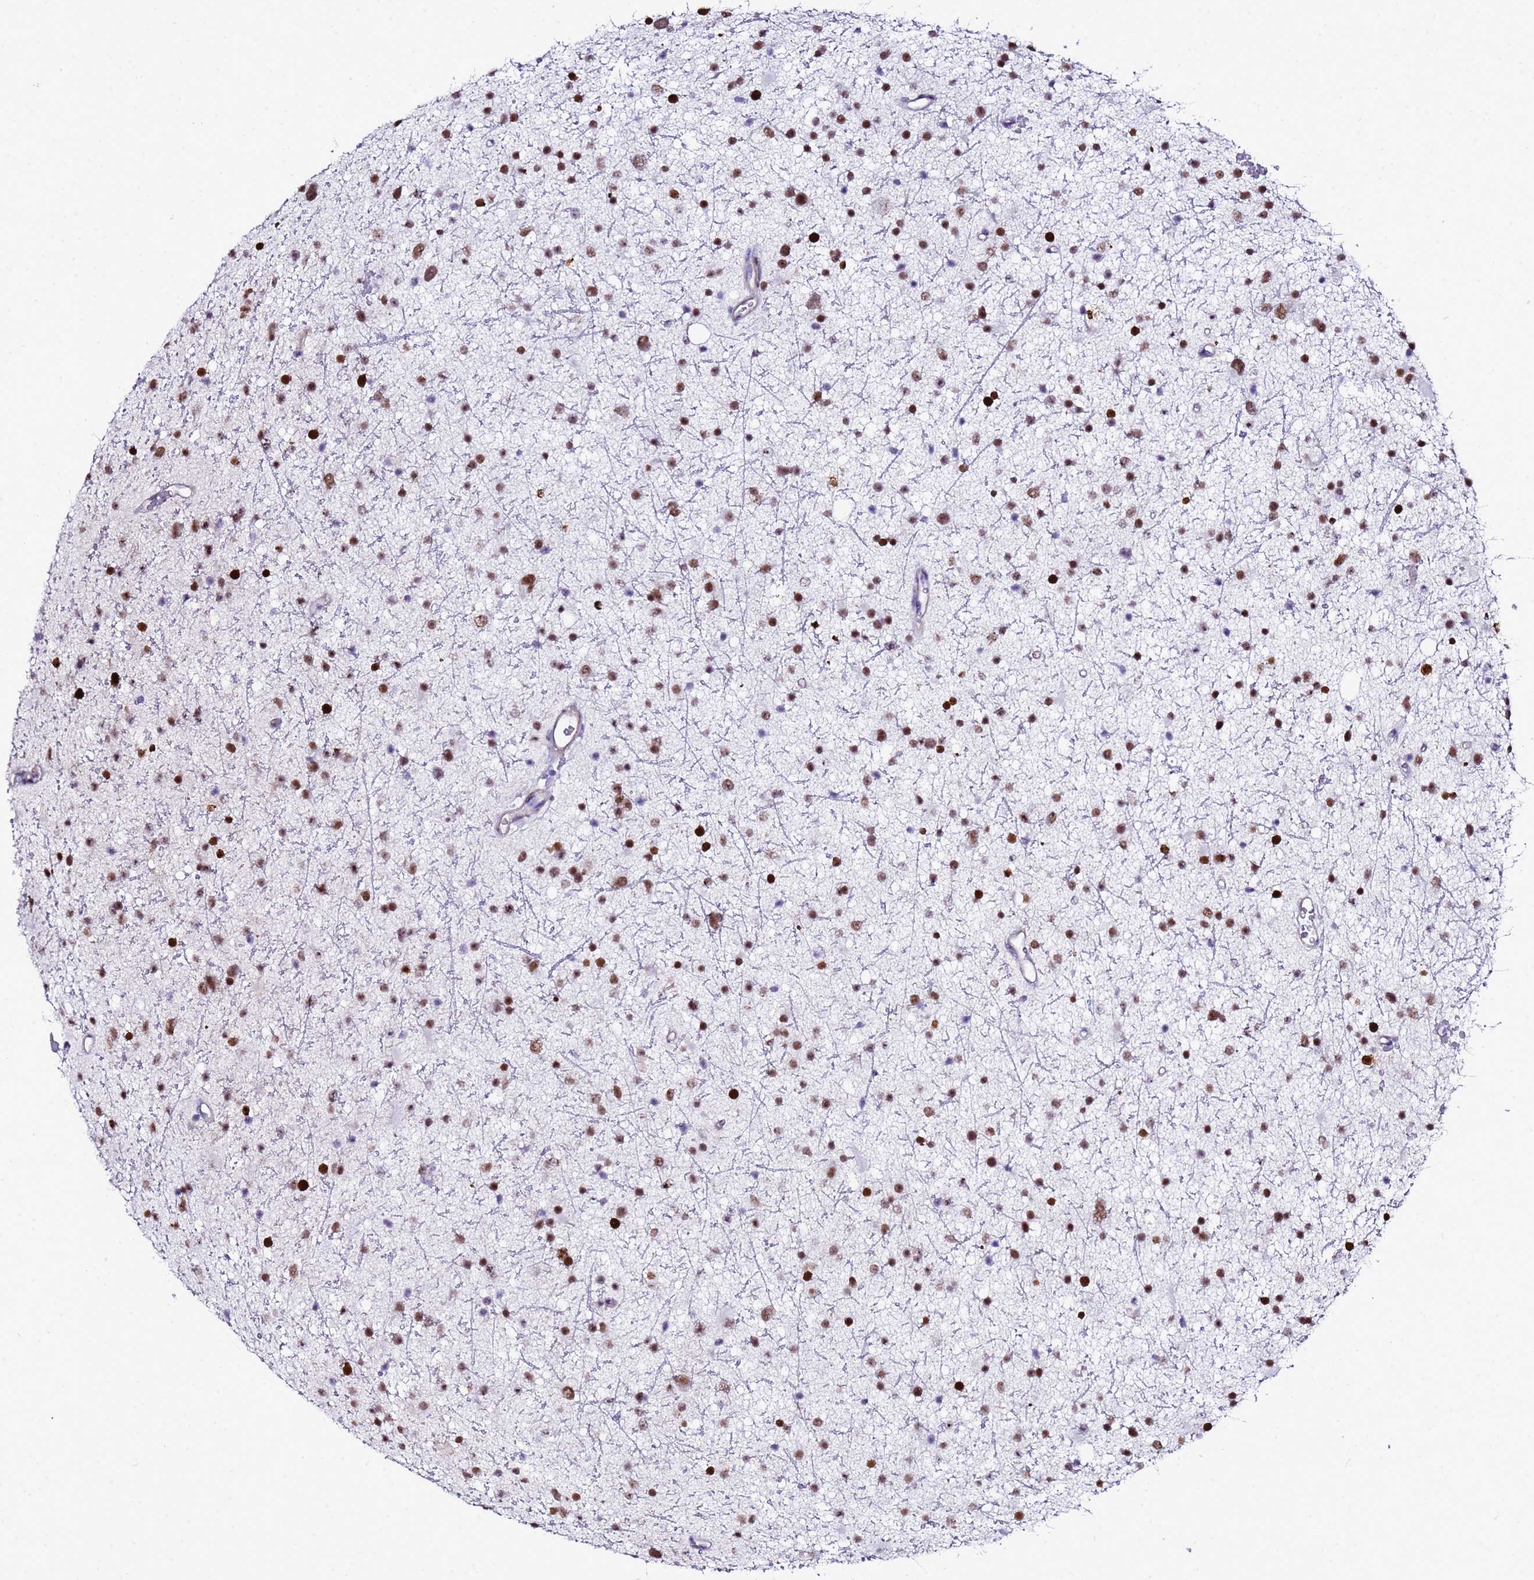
{"staining": {"intensity": "strong", "quantity": "25%-75%", "location": "nuclear"}, "tissue": "glioma", "cell_type": "Tumor cells", "image_type": "cancer", "snomed": [{"axis": "morphology", "description": "Glioma, malignant, Low grade"}, {"axis": "topography", "description": "Cerebral cortex"}], "caption": "Immunohistochemistry (IHC) image of neoplastic tissue: human glioma stained using IHC demonstrates high levels of strong protein expression localized specifically in the nuclear of tumor cells, appearing as a nuclear brown color.", "gene": "BCL7A", "patient": {"sex": "female", "age": 39}}